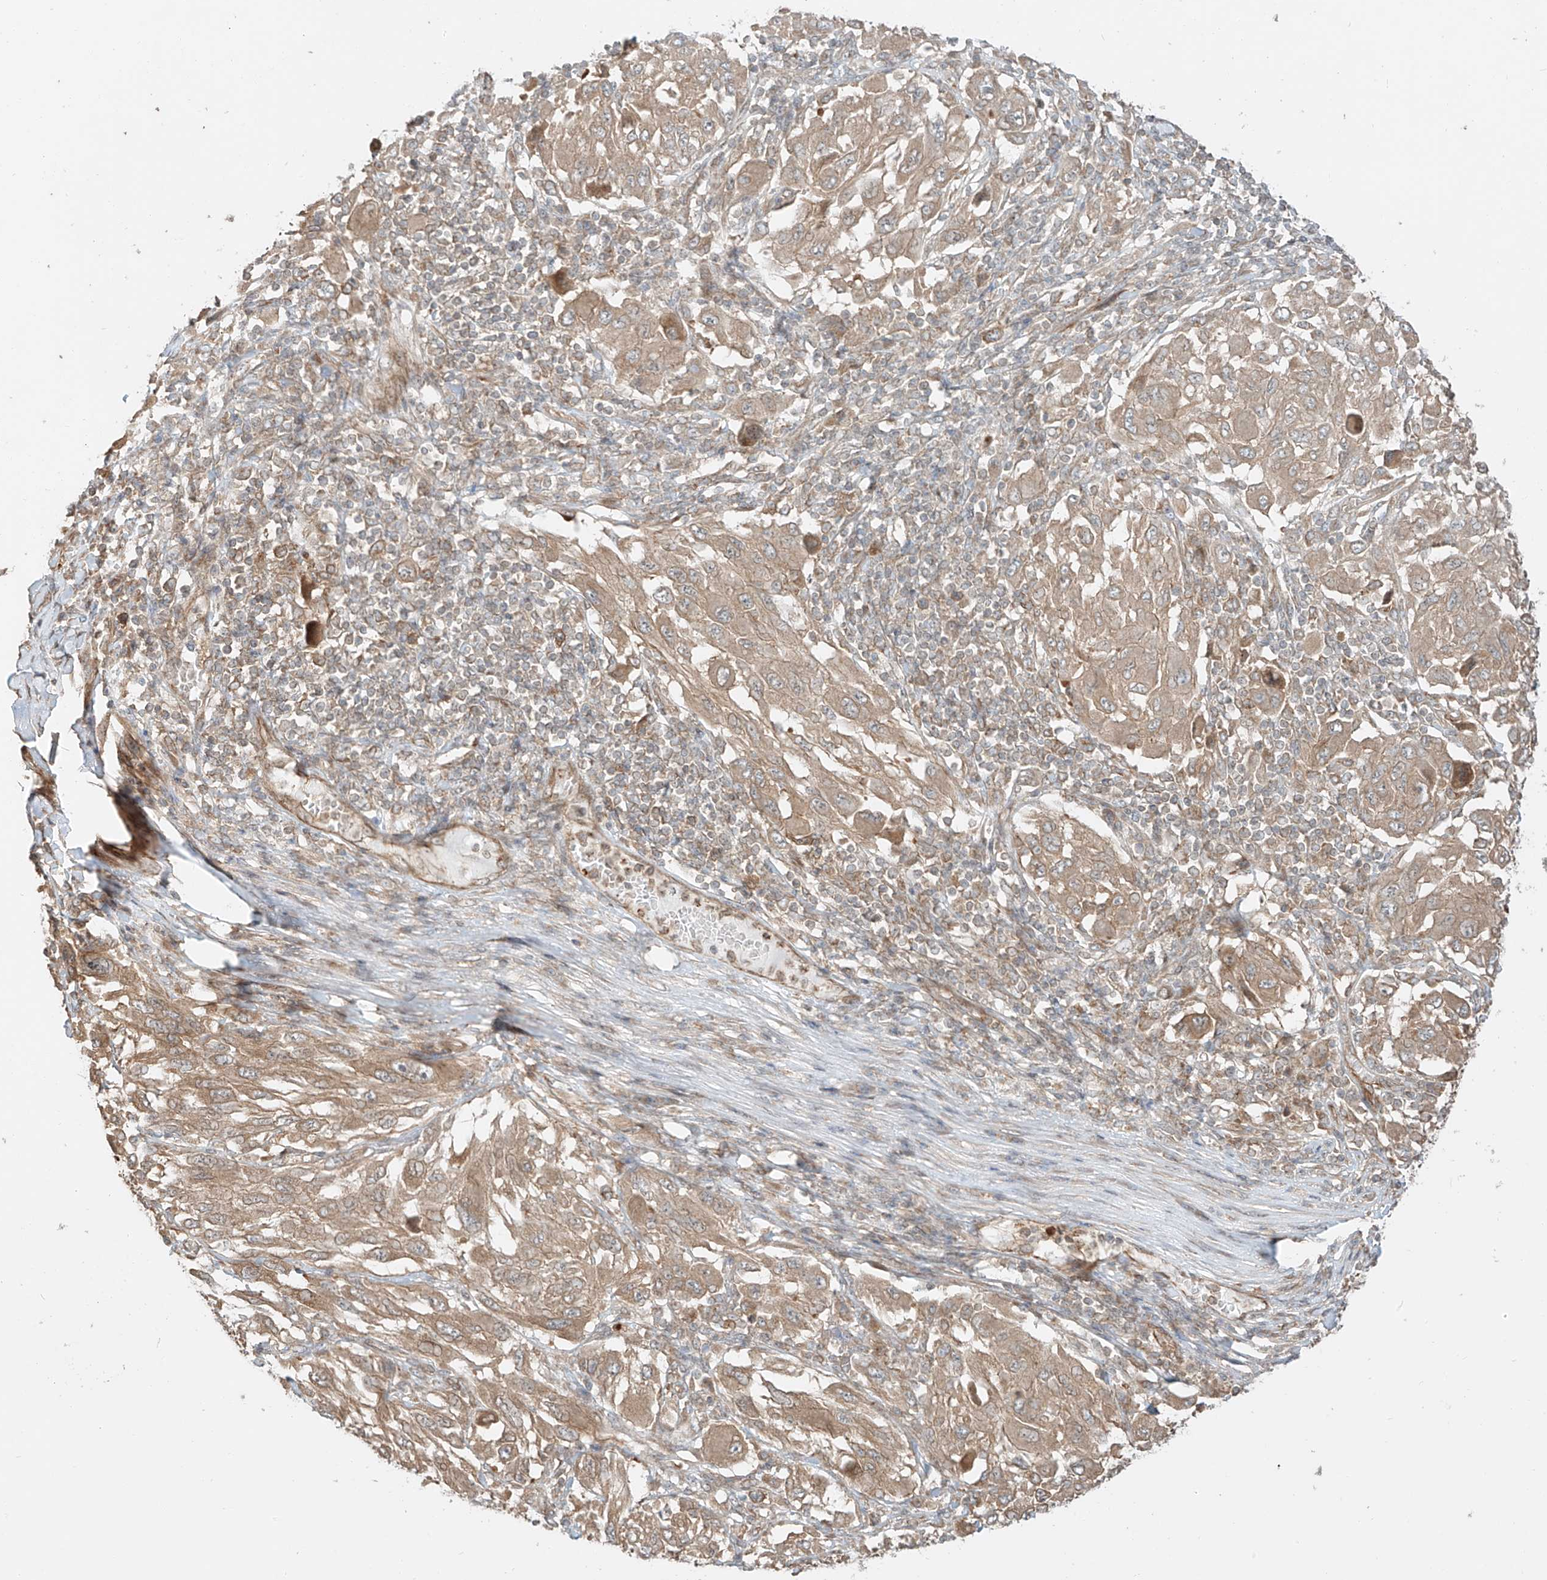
{"staining": {"intensity": "weak", "quantity": ">75%", "location": "cytoplasmic/membranous"}, "tissue": "melanoma", "cell_type": "Tumor cells", "image_type": "cancer", "snomed": [{"axis": "morphology", "description": "Malignant melanoma, NOS"}, {"axis": "topography", "description": "Skin"}], "caption": "This is a micrograph of immunohistochemistry (IHC) staining of malignant melanoma, which shows weak positivity in the cytoplasmic/membranous of tumor cells.", "gene": "CEP162", "patient": {"sex": "female", "age": 91}}